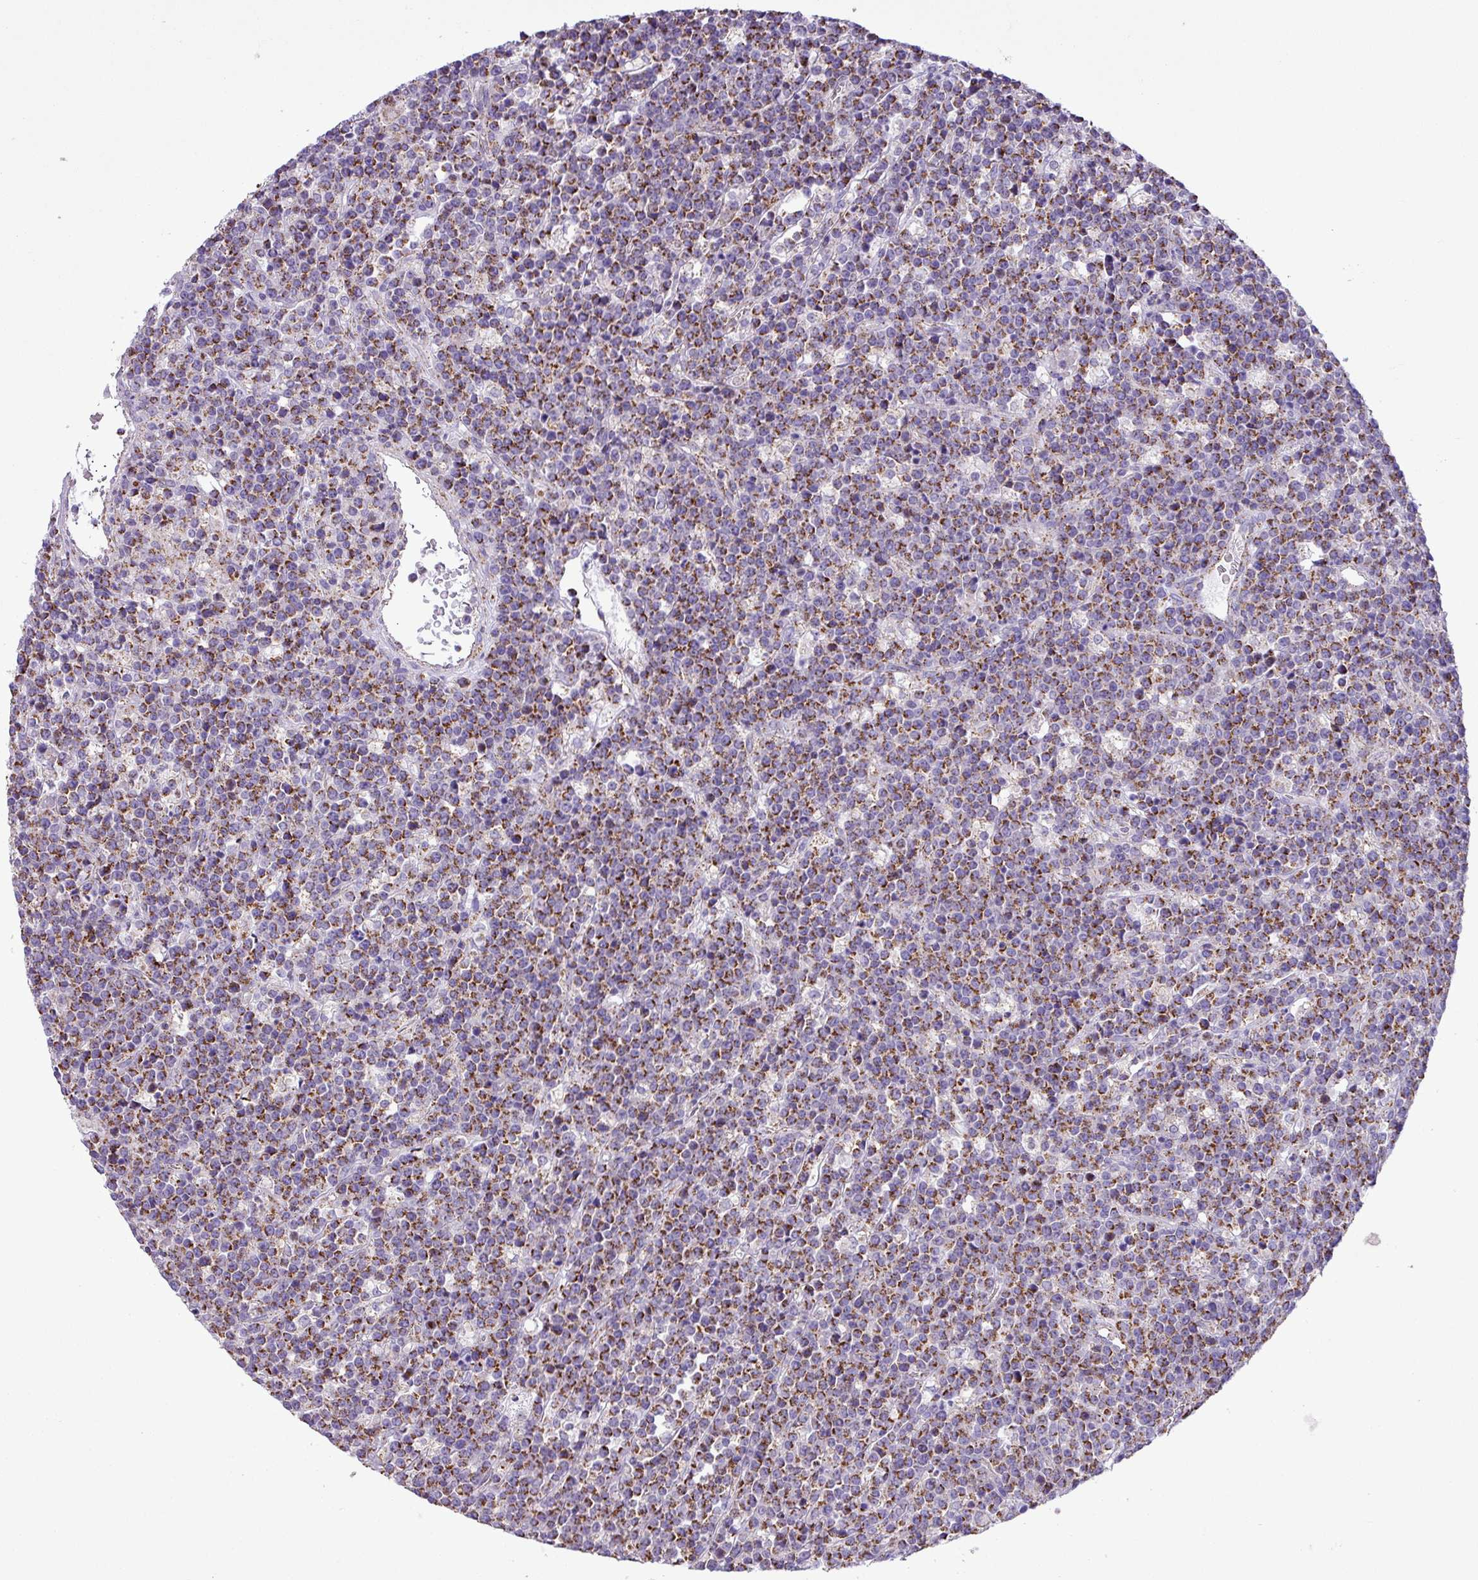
{"staining": {"intensity": "strong", "quantity": "25%-75%", "location": "cytoplasmic/membranous"}, "tissue": "lymphoma", "cell_type": "Tumor cells", "image_type": "cancer", "snomed": [{"axis": "morphology", "description": "Malignant lymphoma, non-Hodgkin's type, High grade"}, {"axis": "topography", "description": "Ovary"}], "caption": "Immunohistochemistry staining of lymphoma, which shows high levels of strong cytoplasmic/membranous expression in approximately 25%-75% of tumor cells indicating strong cytoplasmic/membranous protein staining. The staining was performed using DAB (3,3'-diaminobenzidine) (brown) for protein detection and nuclei were counterstained in hematoxylin (blue).", "gene": "ZNF81", "patient": {"sex": "female", "age": 56}}